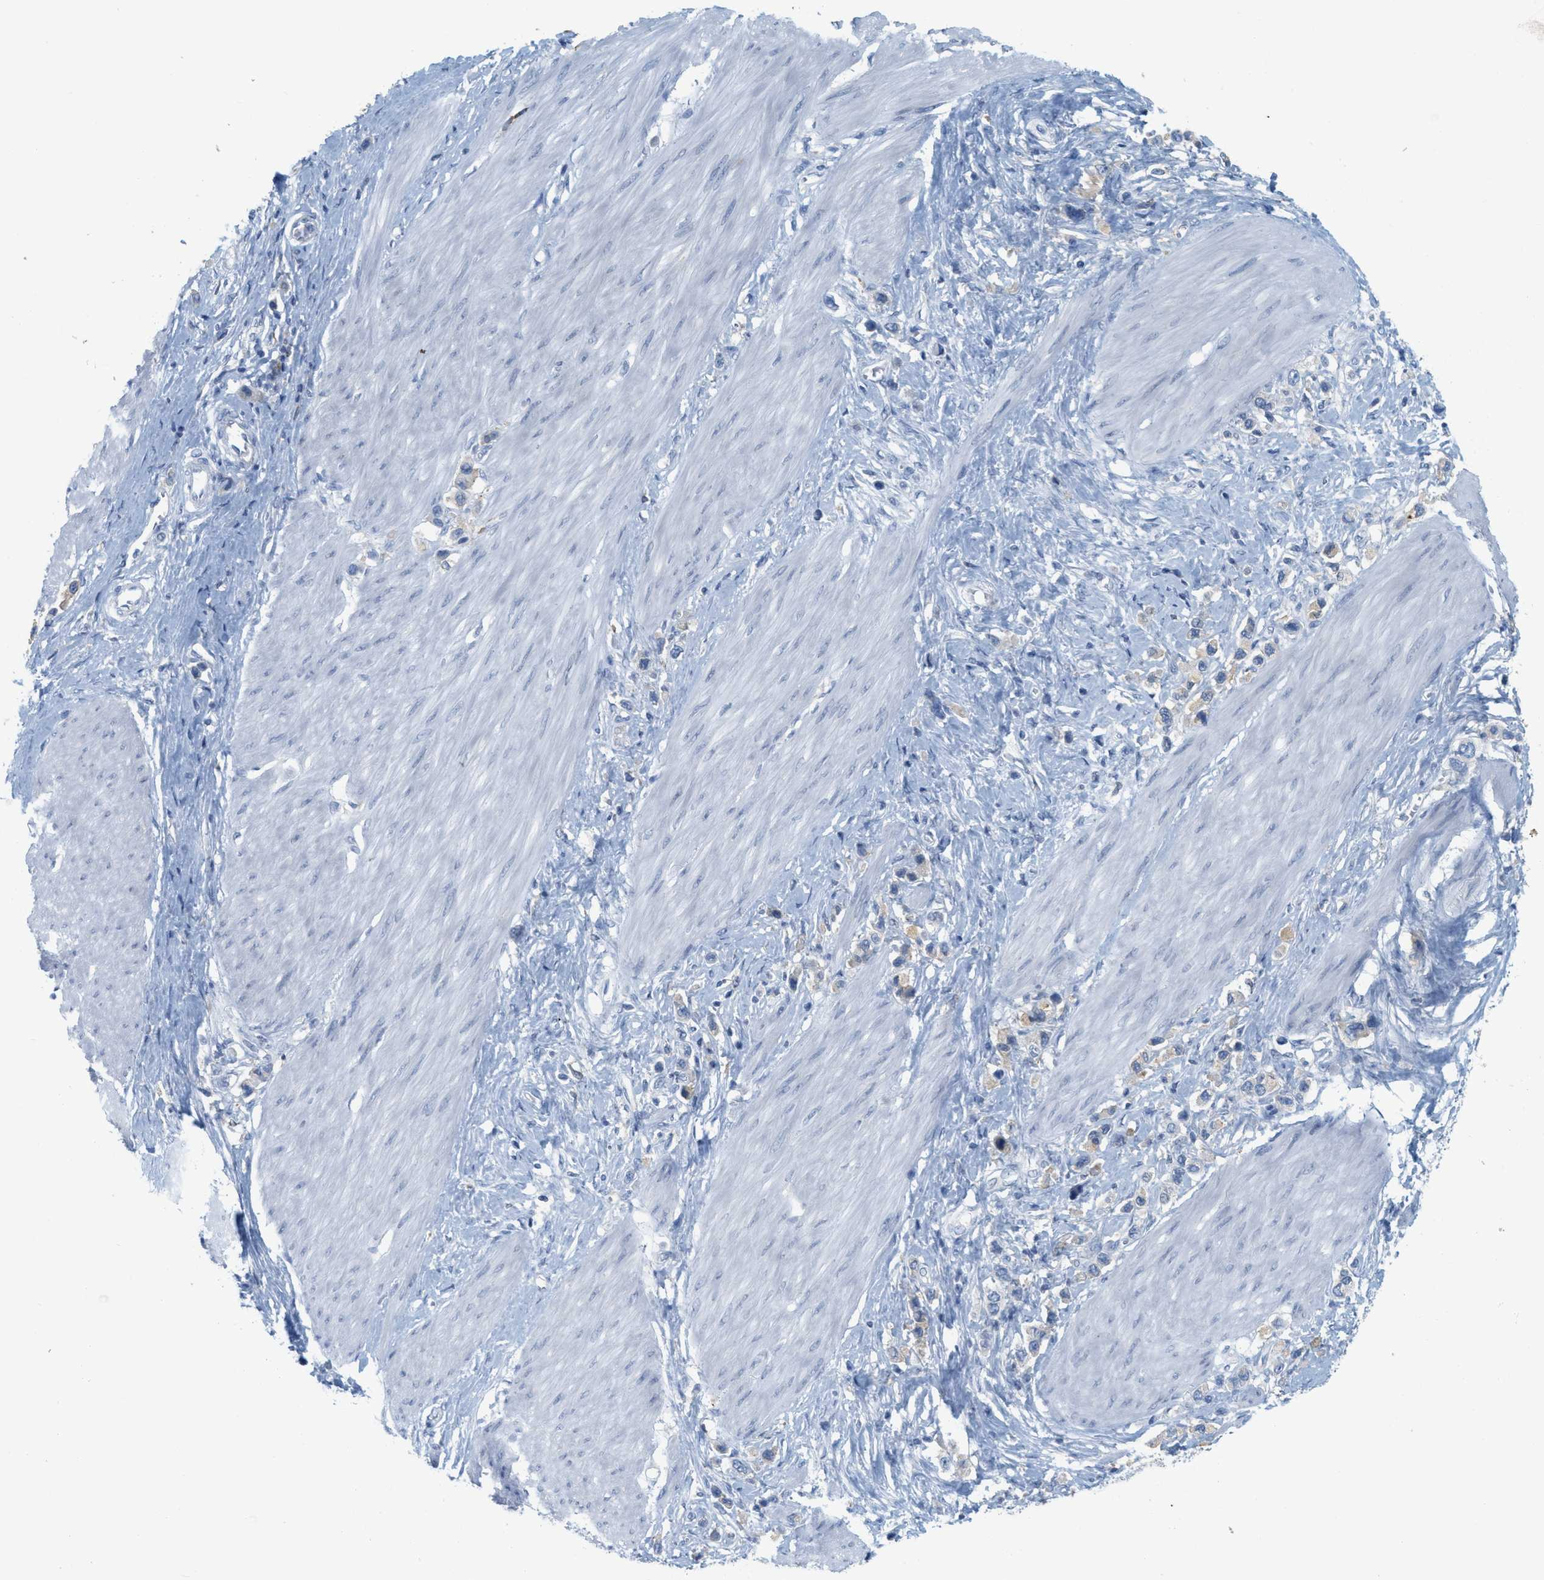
{"staining": {"intensity": "negative", "quantity": "none", "location": "none"}, "tissue": "stomach cancer", "cell_type": "Tumor cells", "image_type": "cancer", "snomed": [{"axis": "morphology", "description": "Adenocarcinoma, NOS"}, {"axis": "topography", "description": "Stomach"}], "caption": "Photomicrograph shows no protein staining in tumor cells of adenocarcinoma (stomach) tissue.", "gene": "TEX264", "patient": {"sex": "female", "age": 65}}